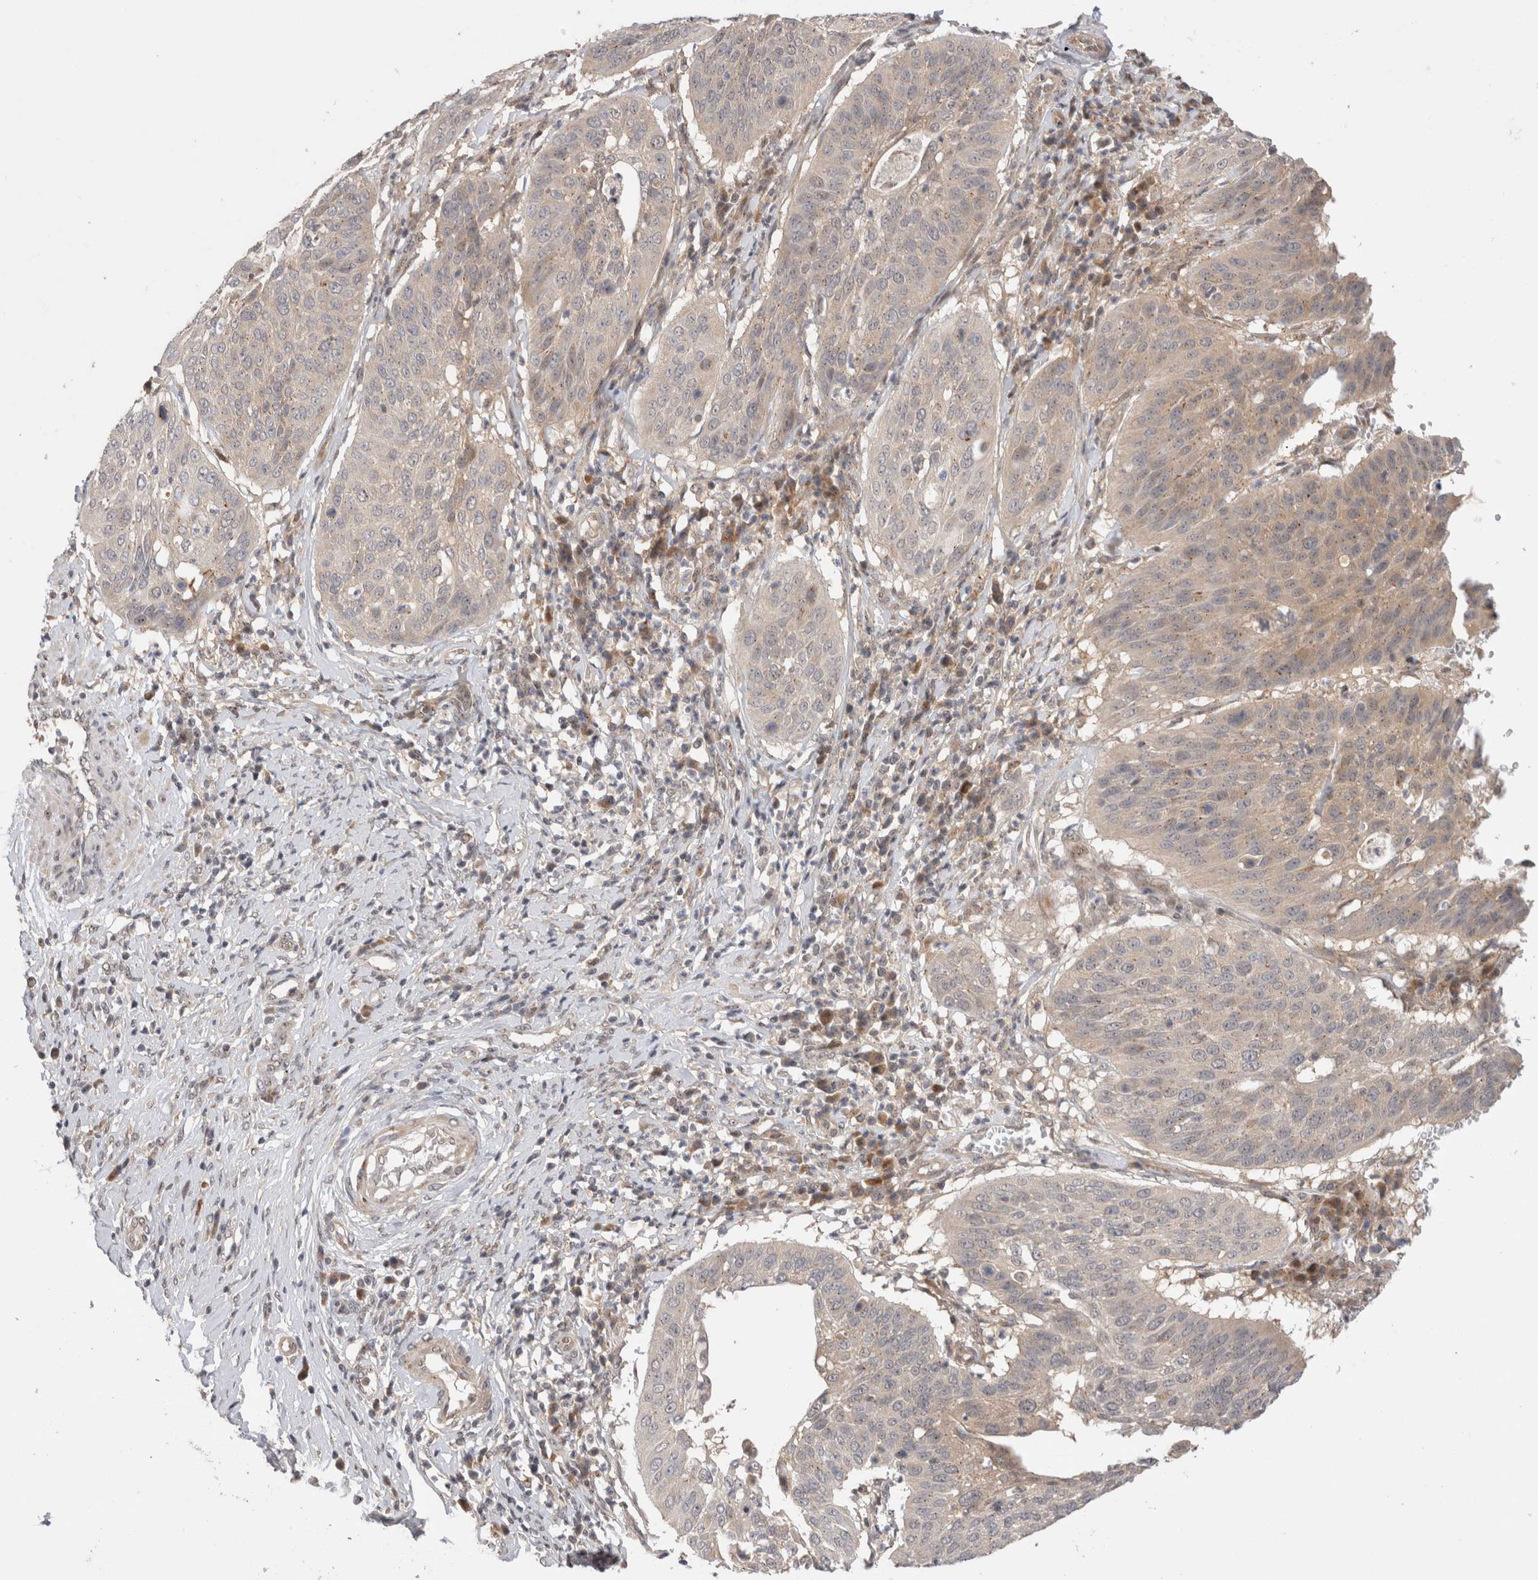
{"staining": {"intensity": "weak", "quantity": "<25%", "location": "cytoplasmic/membranous"}, "tissue": "cervical cancer", "cell_type": "Tumor cells", "image_type": "cancer", "snomed": [{"axis": "morphology", "description": "Normal tissue, NOS"}, {"axis": "morphology", "description": "Squamous cell carcinoma, NOS"}, {"axis": "topography", "description": "Cervix"}], "caption": "Immunohistochemistry (IHC) micrograph of neoplastic tissue: cervical squamous cell carcinoma stained with DAB demonstrates no significant protein positivity in tumor cells.", "gene": "SLC29A1", "patient": {"sex": "female", "age": 39}}